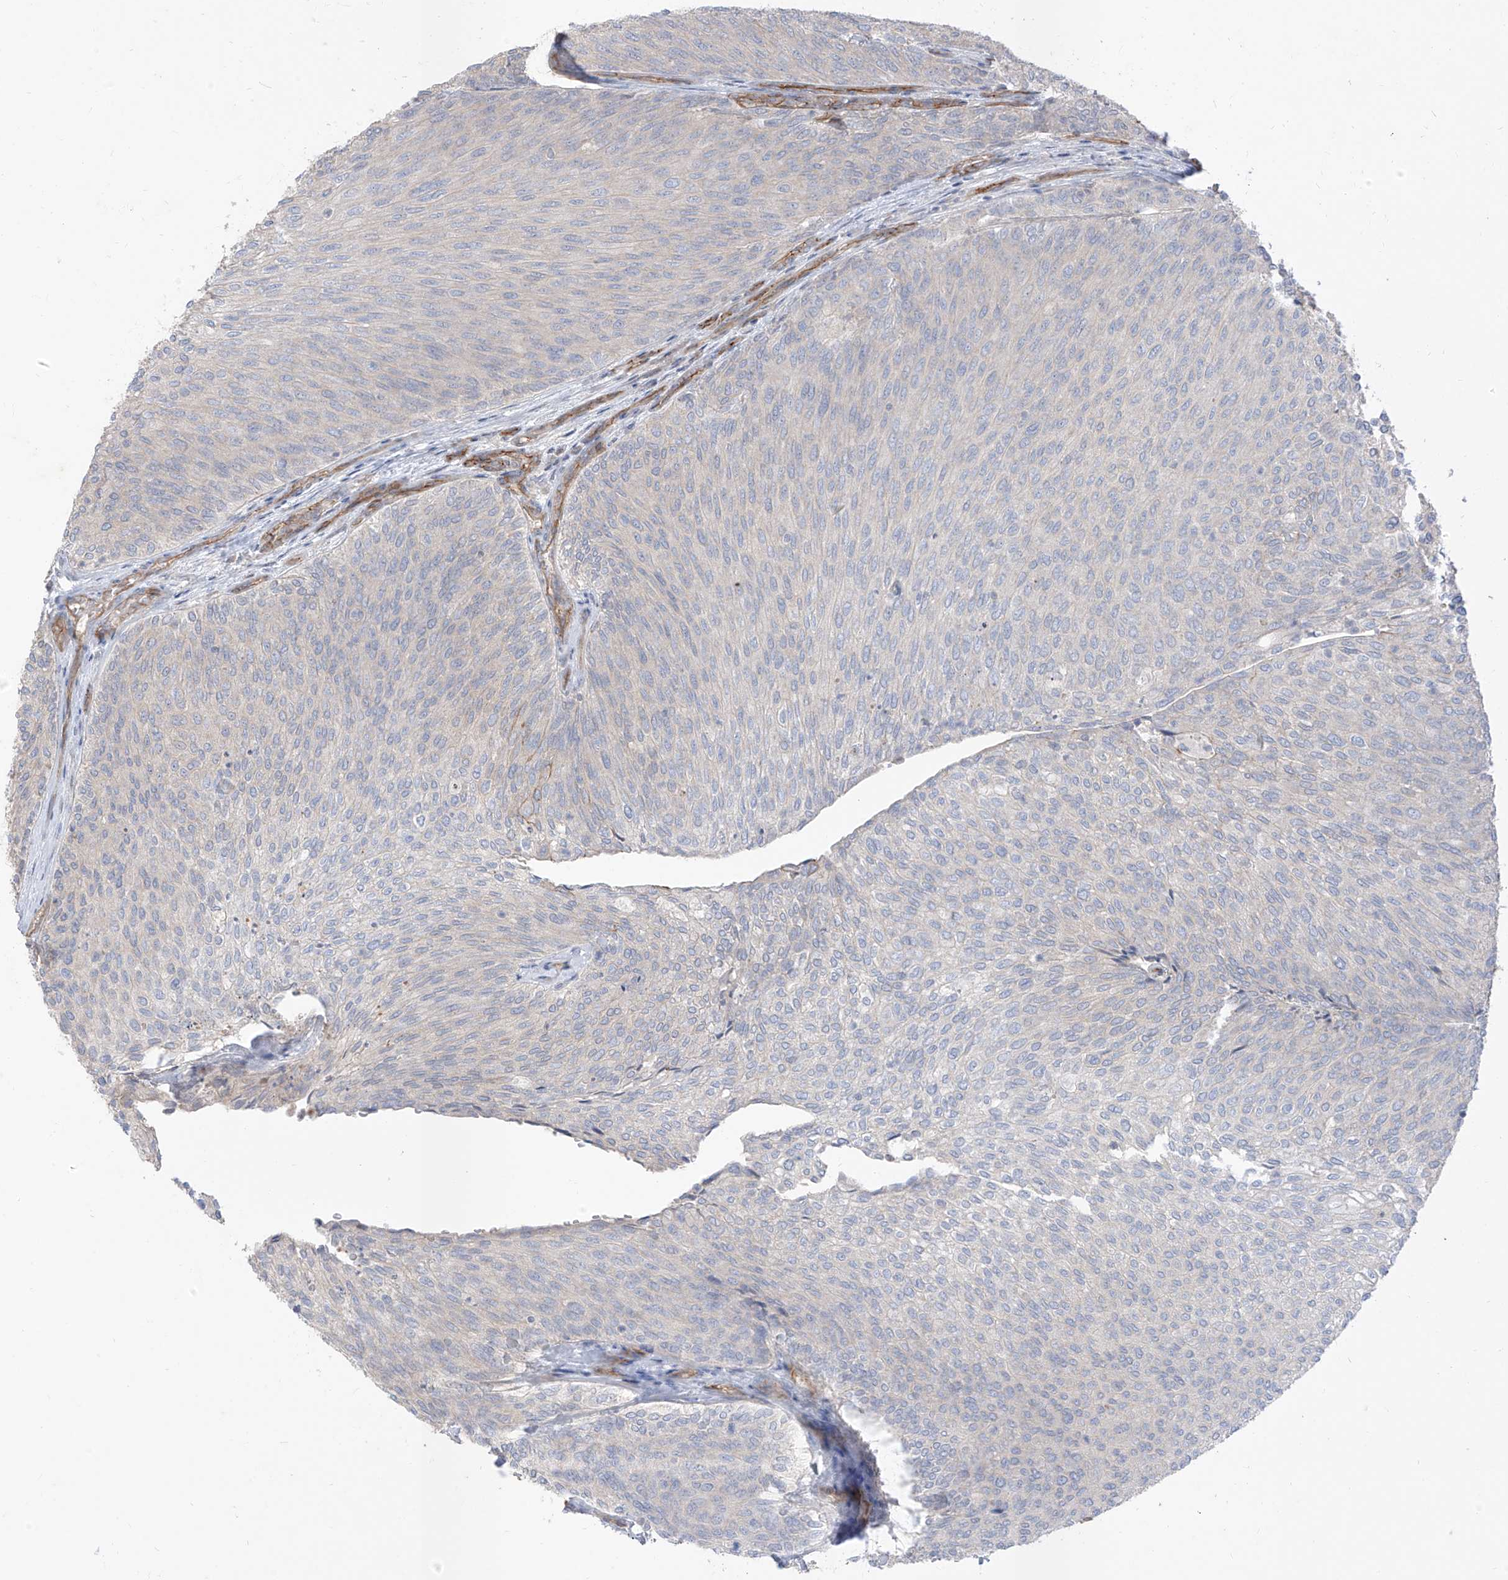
{"staining": {"intensity": "negative", "quantity": "none", "location": "none"}, "tissue": "urothelial cancer", "cell_type": "Tumor cells", "image_type": "cancer", "snomed": [{"axis": "morphology", "description": "Urothelial carcinoma, Low grade"}, {"axis": "topography", "description": "Urinary bladder"}], "caption": "Immunohistochemical staining of urothelial cancer demonstrates no significant staining in tumor cells.", "gene": "EPHX4", "patient": {"sex": "female", "age": 79}}